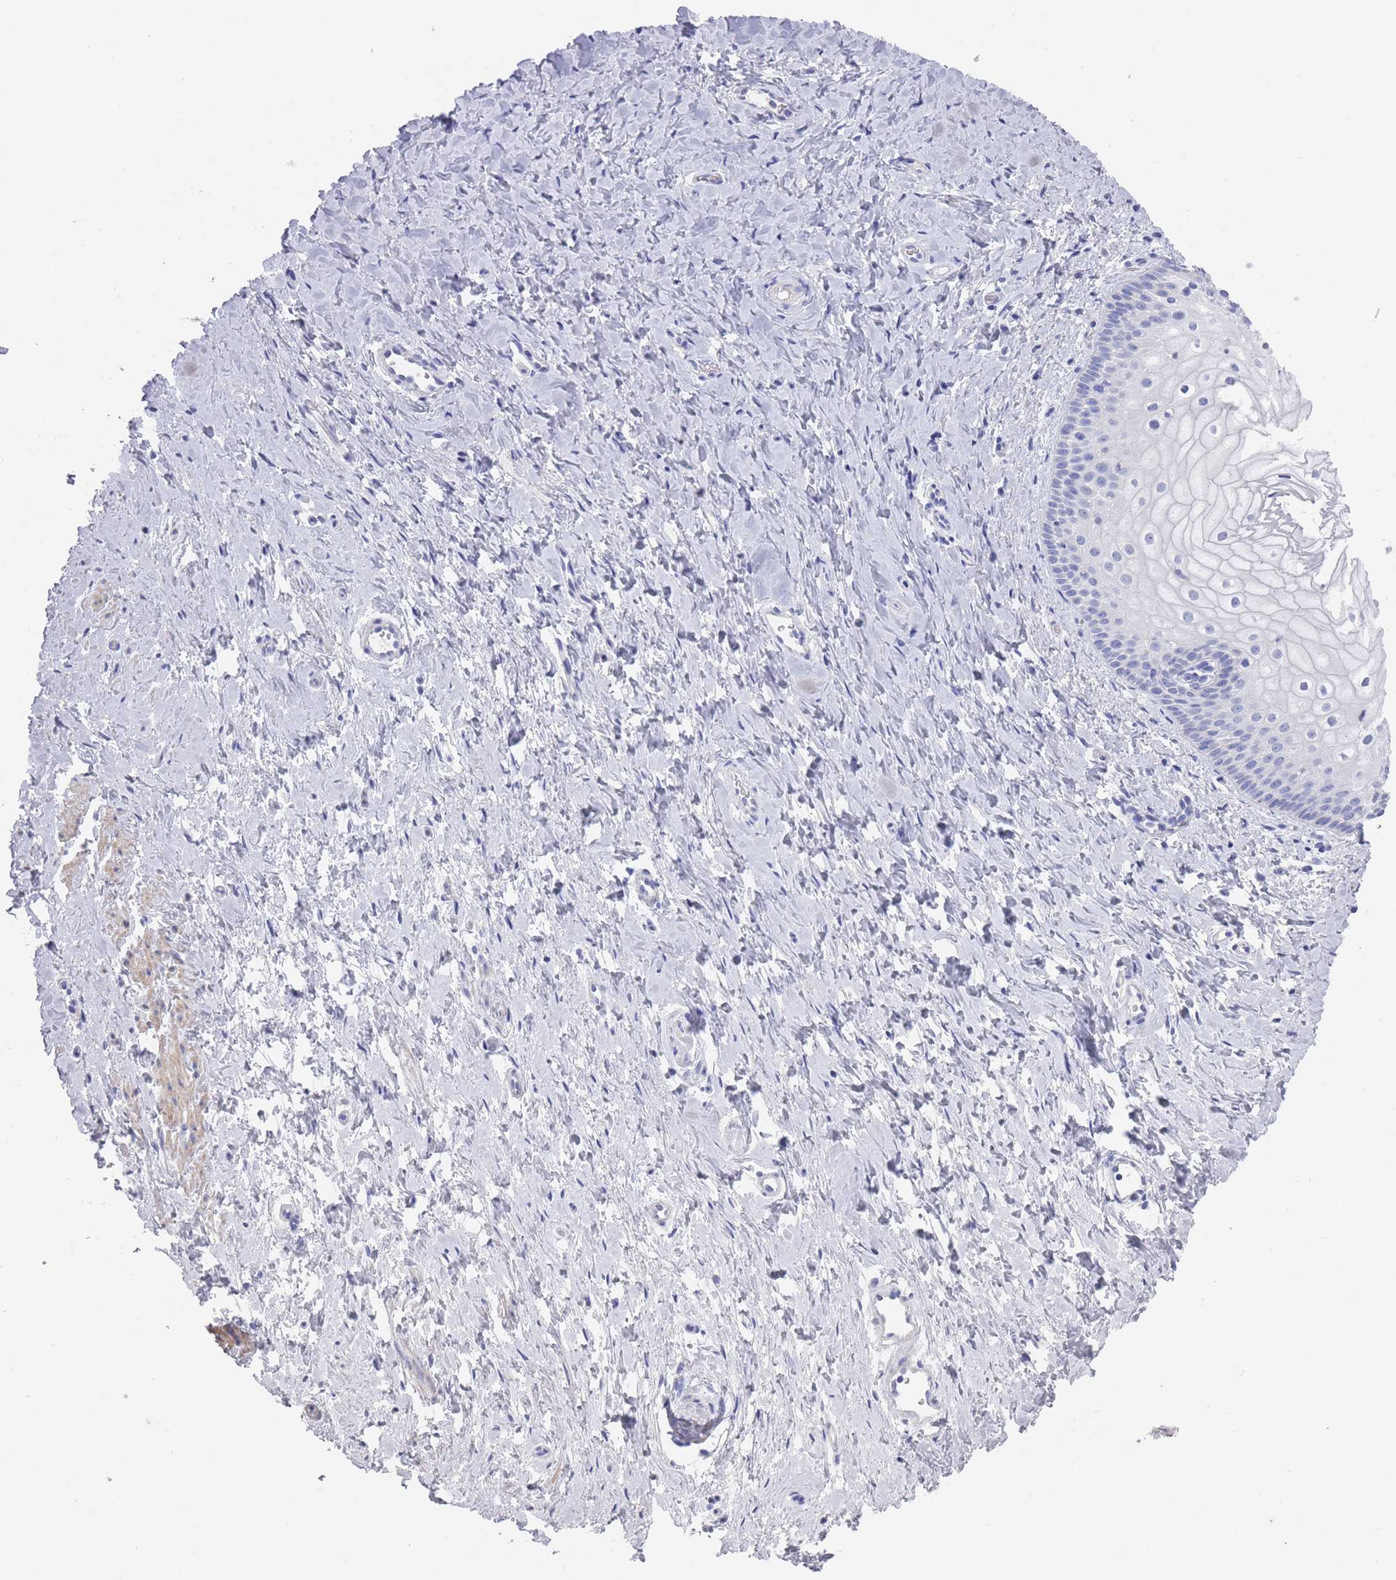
{"staining": {"intensity": "negative", "quantity": "none", "location": "none"}, "tissue": "vagina", "cell_type": "Squamous epithelial cells", "image_type": "normal", "snomed": [{"axis": "morphology", "description": "Normal tissue, NOS"}, {"axis": "topography", "description": "Vagina"}], "caption": "The micrograph exhibits no staining of squamous epithelial cells in unremarkable vagina.", "gene": "SCCPDH", "patient": {"sex": "female", "age": 56}}